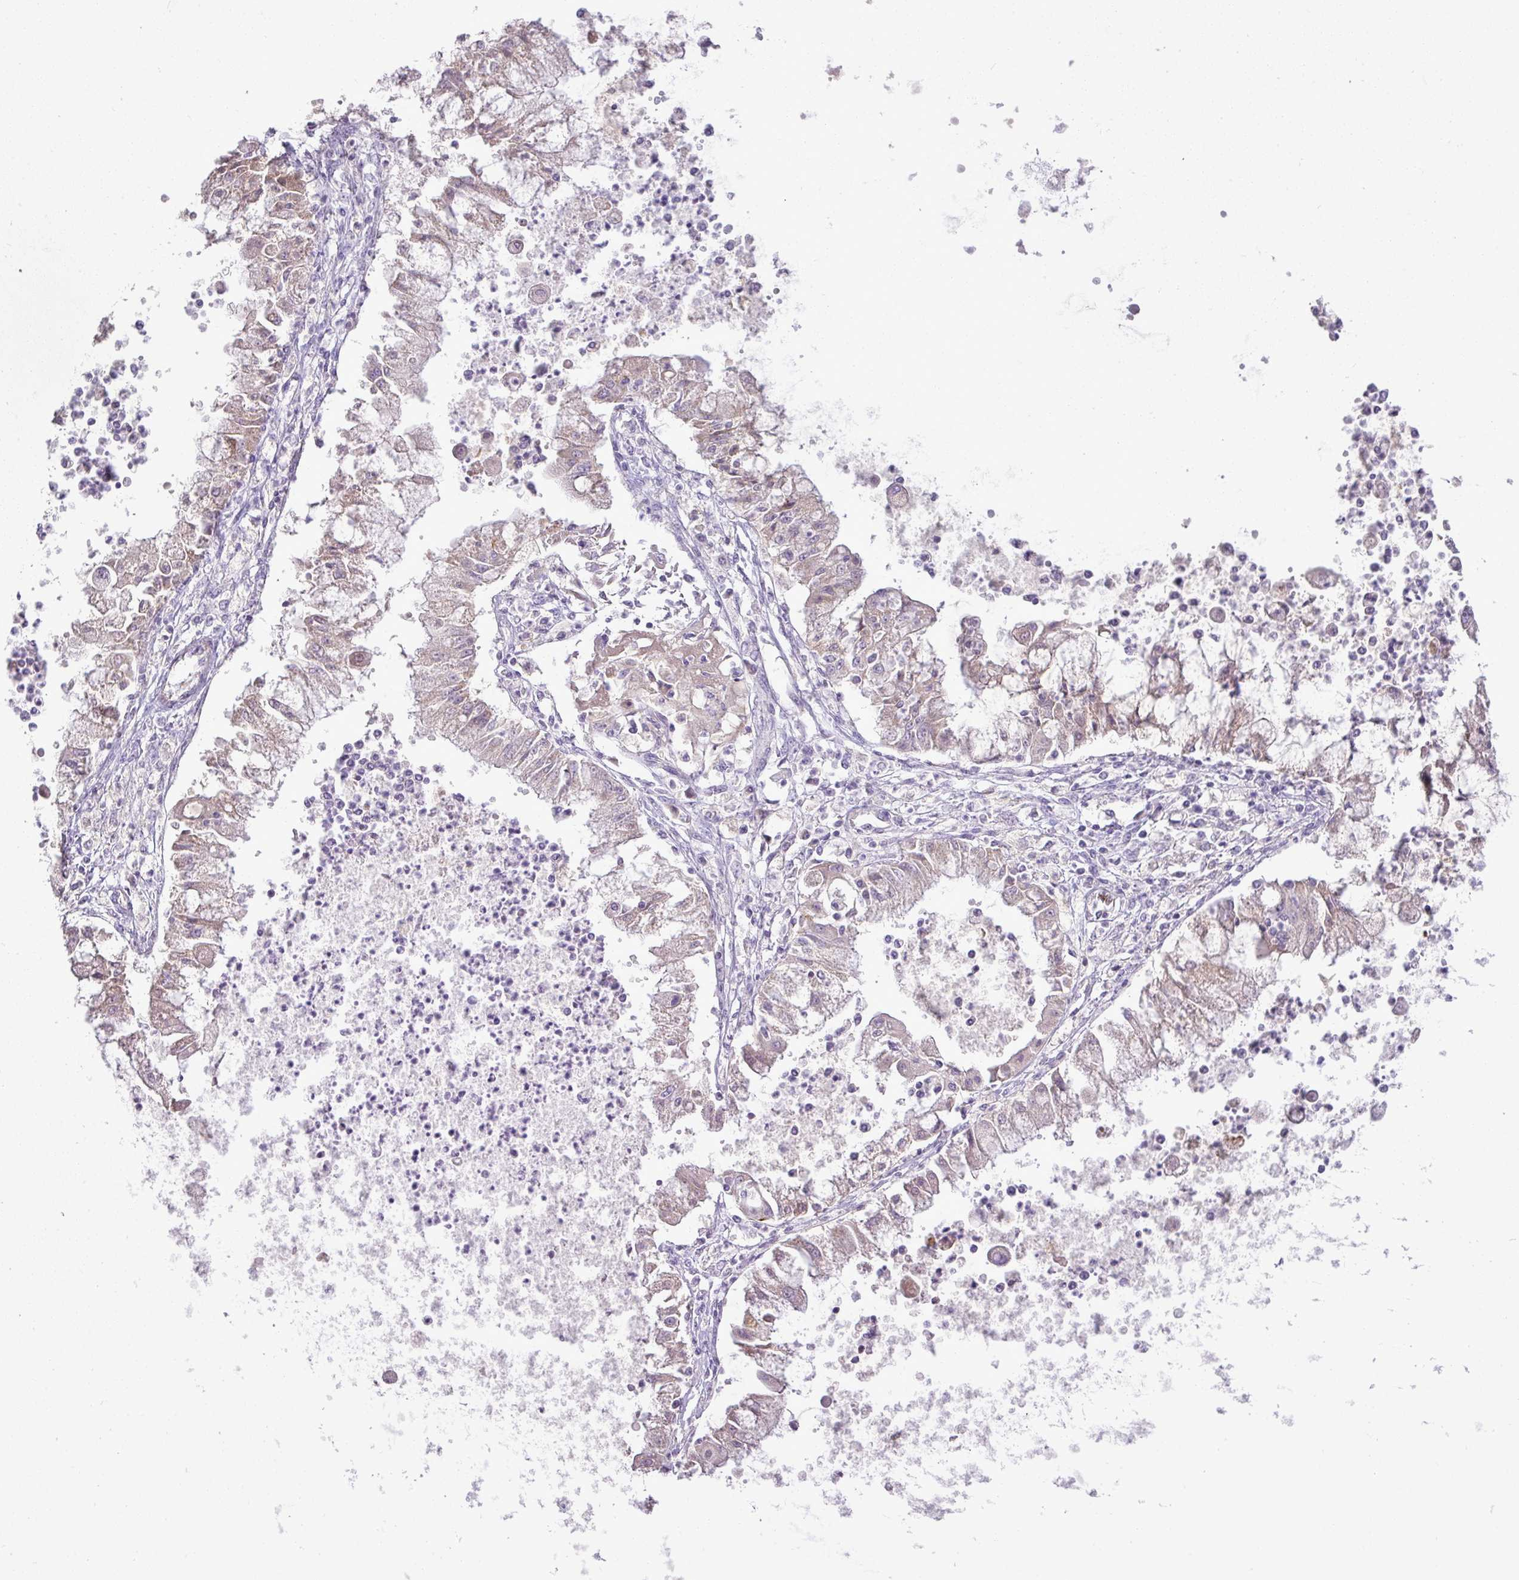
{"staining": {"intensity": "weak", "quantity": "<25%", "location": "cytoplasmic/membranous"}, "tissue": "ovarian cancer", "cell_type": "Tumor cells", "image_type": "cancer", "snomed": [{"axis": "morphology", "description": "Cystadenocarcinoma, mucinous, NOS"}, {"axis": "topography", "description": "Ovary"}], "caption": "Photomicrograph shows no protein staining in tumor cells of mucinous cystadenocarcinoma (ovarian) tissue.", "gene": "BRINP2", "patient": {"sex": "female", "age": 70}}